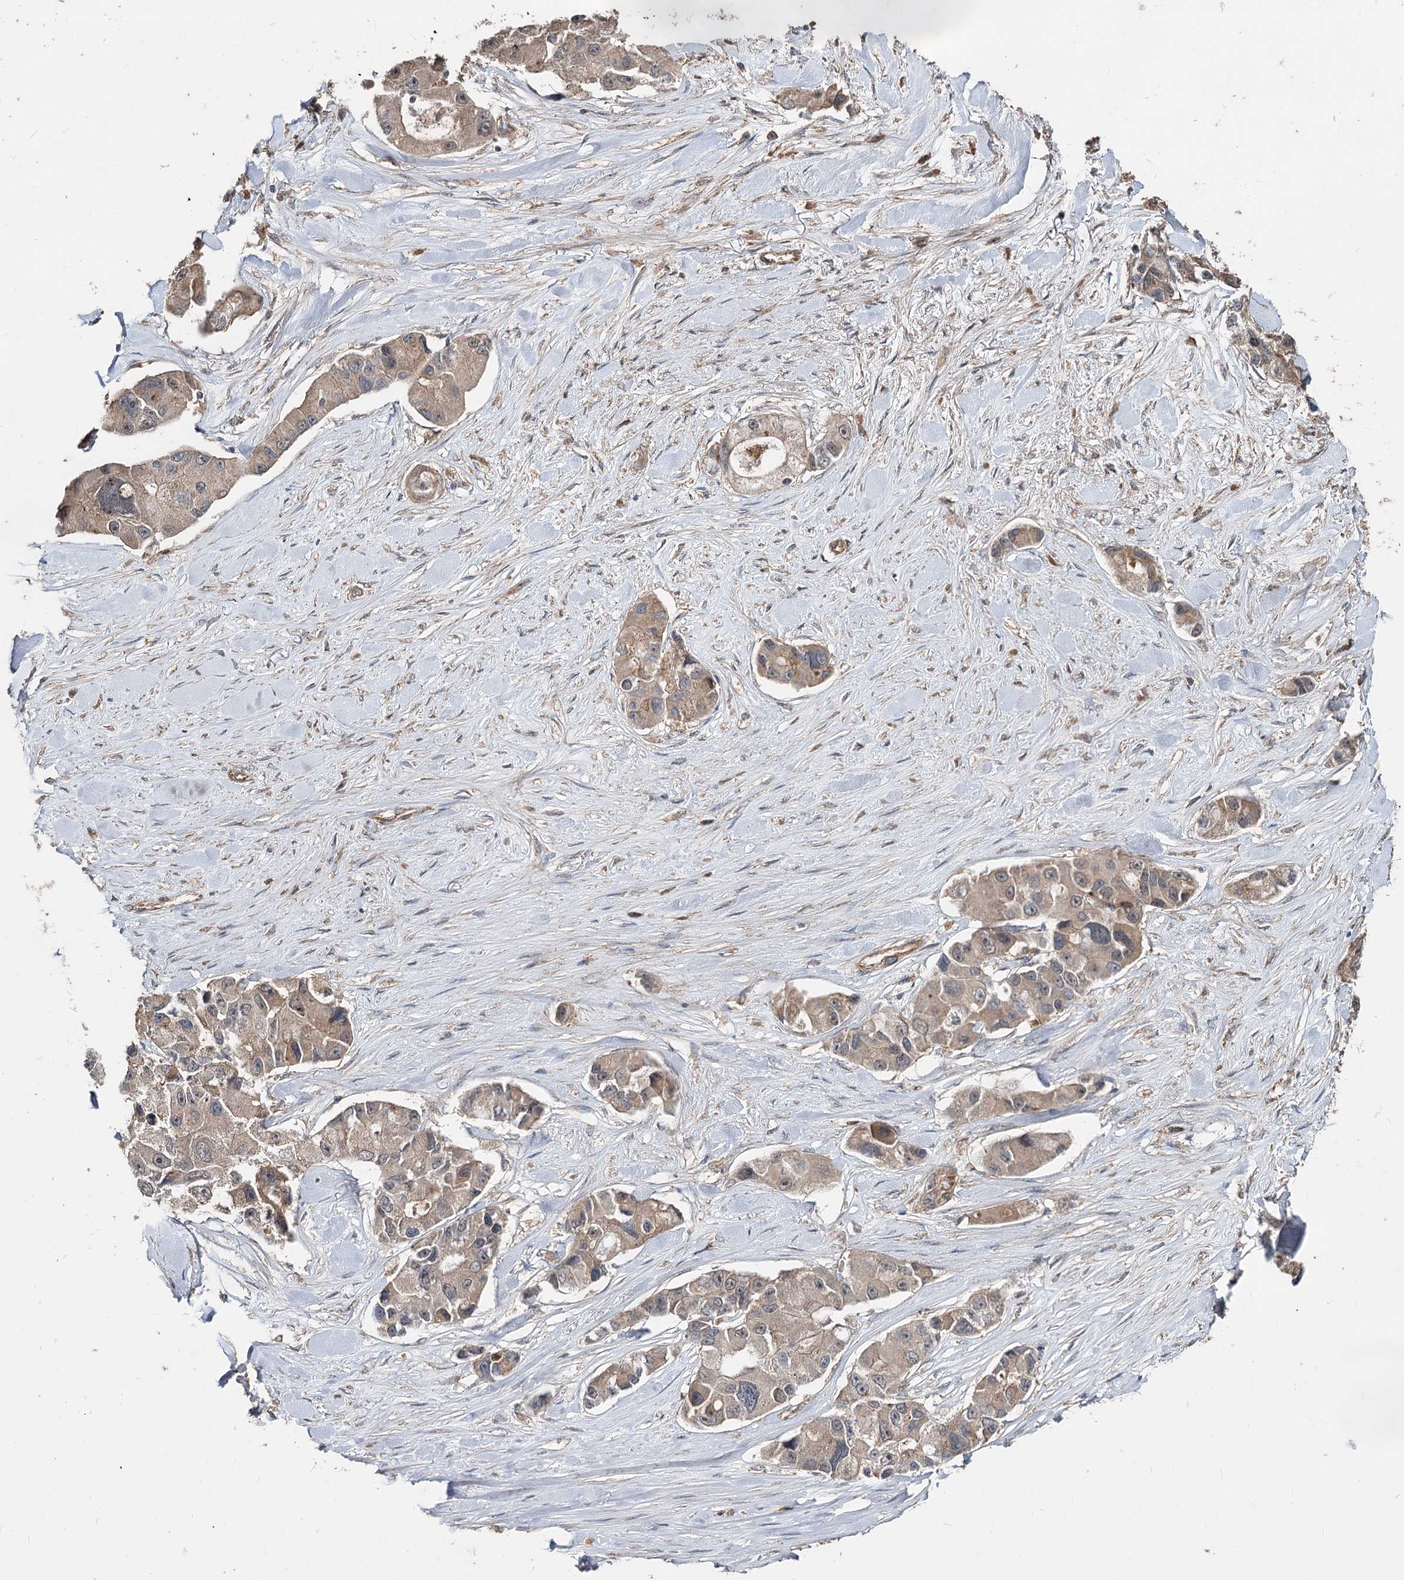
{"staining": {"intensity": "weak", "quantity": "25%-75%", "location": "cytoplasmic/membranous"}, "tissue": "lung cancer", "cell_type": "Tumor cells", "image_type": "cancer", "snomed": [{"axis": "morphology", "description": "Adenocarcinoma, NOS"}, {"axis": "topography", "description": "Lung"}], "caption": "Immunohistochemistry (IHC) micrograph of adenocarcinoma (lung) stained for a protein (brown), which exhibits low levels of weak cytoplasmic/membranous staining in about 25%-75% of tumor cells.", "gene": "SPART", "patient": {"sex": "female", "age": 54}}